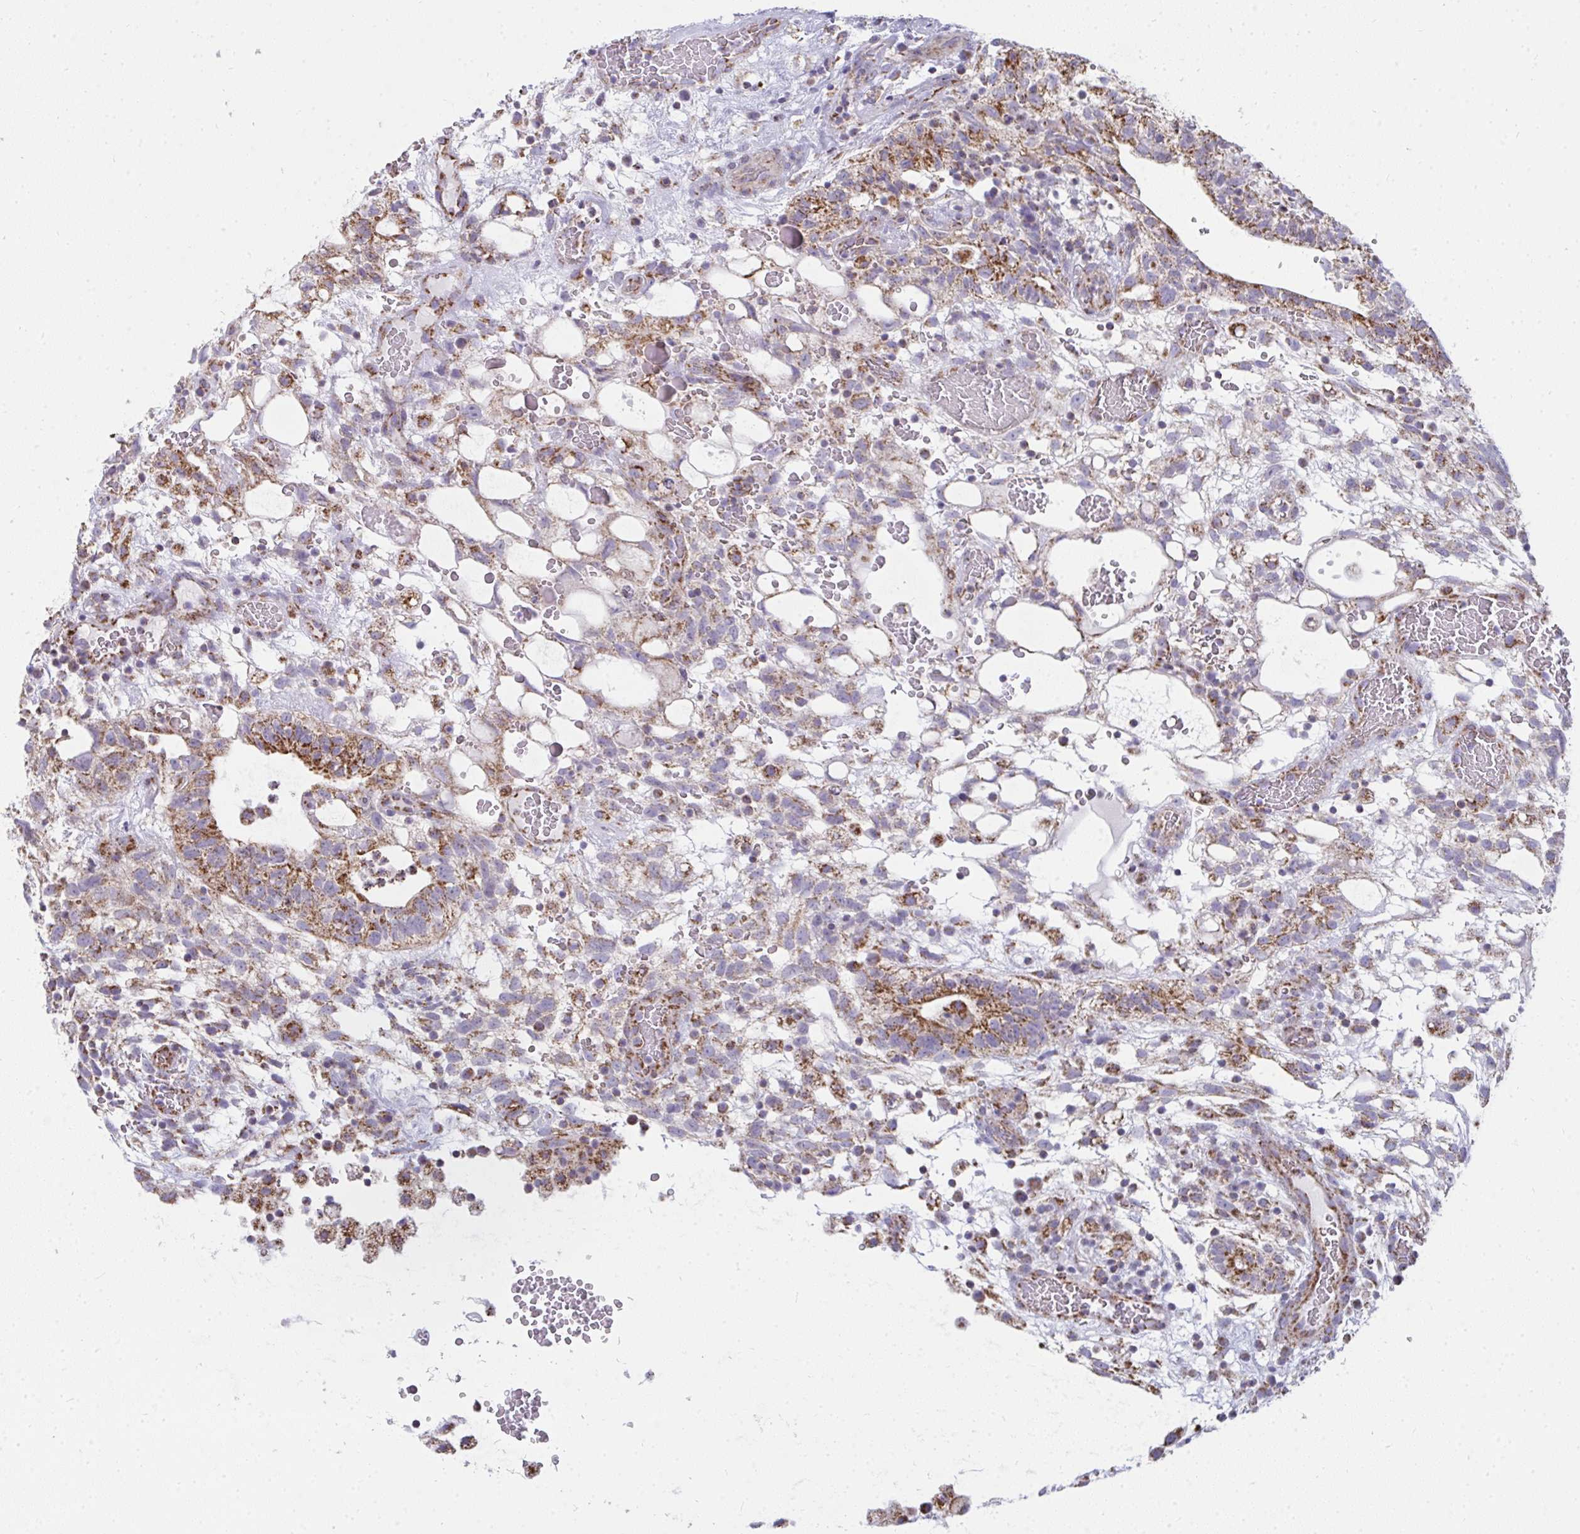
{"staining": {"intensity": "moderate", "quantity": "25%-75%", "location": "cytoplasmic/membranous"}, "tissue": "testis cancer", "cell_type": "Tumor cells", "image_type": "cancer", "snomed": [{"axis": "morphology", "description": "Normal tissue, NOS"}, {"axis": "morphology", "description": "Carcinoma, Embryonal, NOS"}, {"axis": "topography", "description": "Testis"}], "caption": "Tumor cells exhibit medium levels of moderate cytoplasmic/membranous positivity in approximately 25%-75% of cells in testis embryonal carcinoma.", "gene": "FAHD1", "patient": {"sex": "male", "age": 32}}